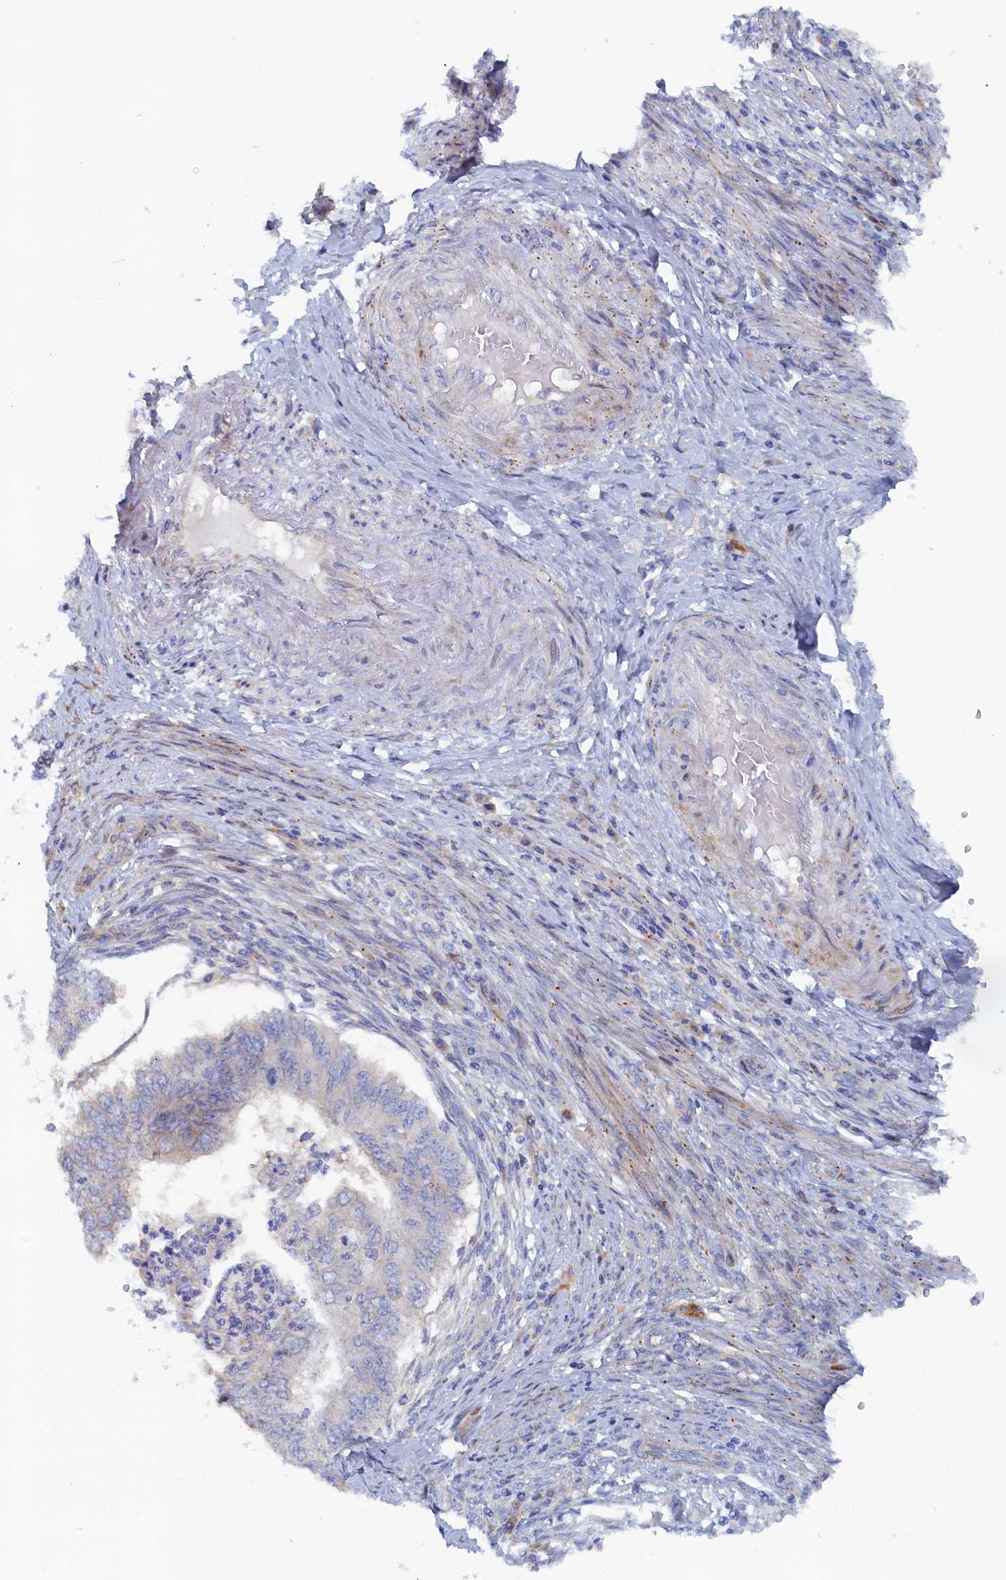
{"staining": {"intensity": "negative", "quantity": "none", "location": "none"}, "tissue": "endometrial cancer", "cell_type": "Tumor cells", "image_type": "cancer", "snomed": [{"axis": "morphology", "description": "Adenocarcinoma, NOS"}, {"axis": "topography", "description": "Endometrium"}], "caption": "IHC image of human endometrial cancer (adenocarcinoma) stained for a protein (brown), which demonstrates no expression in tumor cells.", "gene": "TMEM196", "patient": {"sex": "female", "age": 68}}